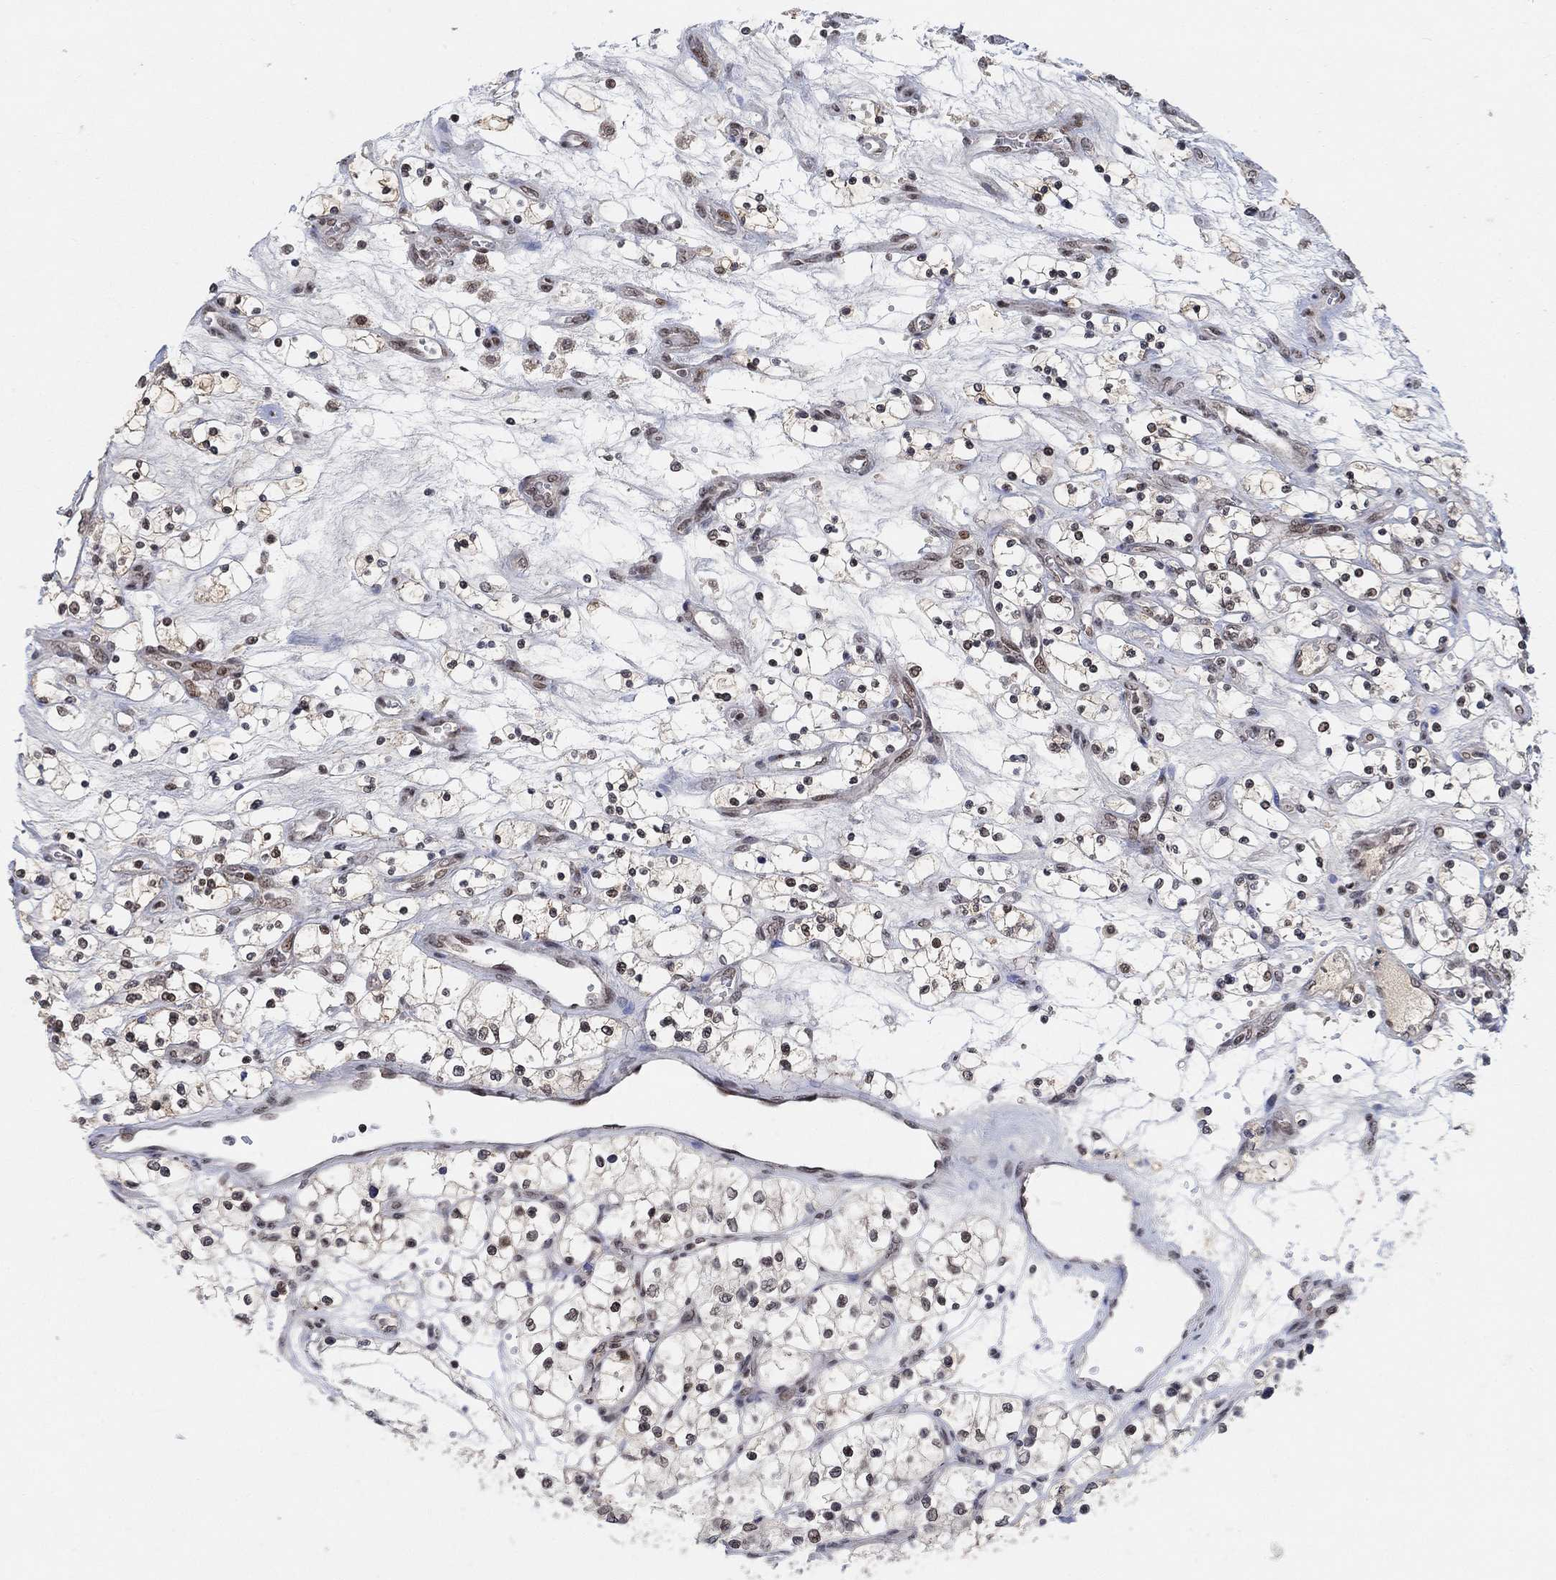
{"staining": {"intensity": "moderate", "quantity": "<25%", "location": "nuclear"}, "tissue": "renal cancer", "cell_type": "Tumor cells", "image_type": "cancer", "snomed": [{"axis": "morphology", "description": "Adenocarcinoma, NOS"}, {"axis": "topography", "description": "Kidney"}], "caption": "Immunohistochemical staining of human renal adenocarcinoma reveals low levels of moderate nuclear protein staining in about <25% of tumor cells.", "gene": "THAP8", "patient": {"sex": "female", "age": 69}}